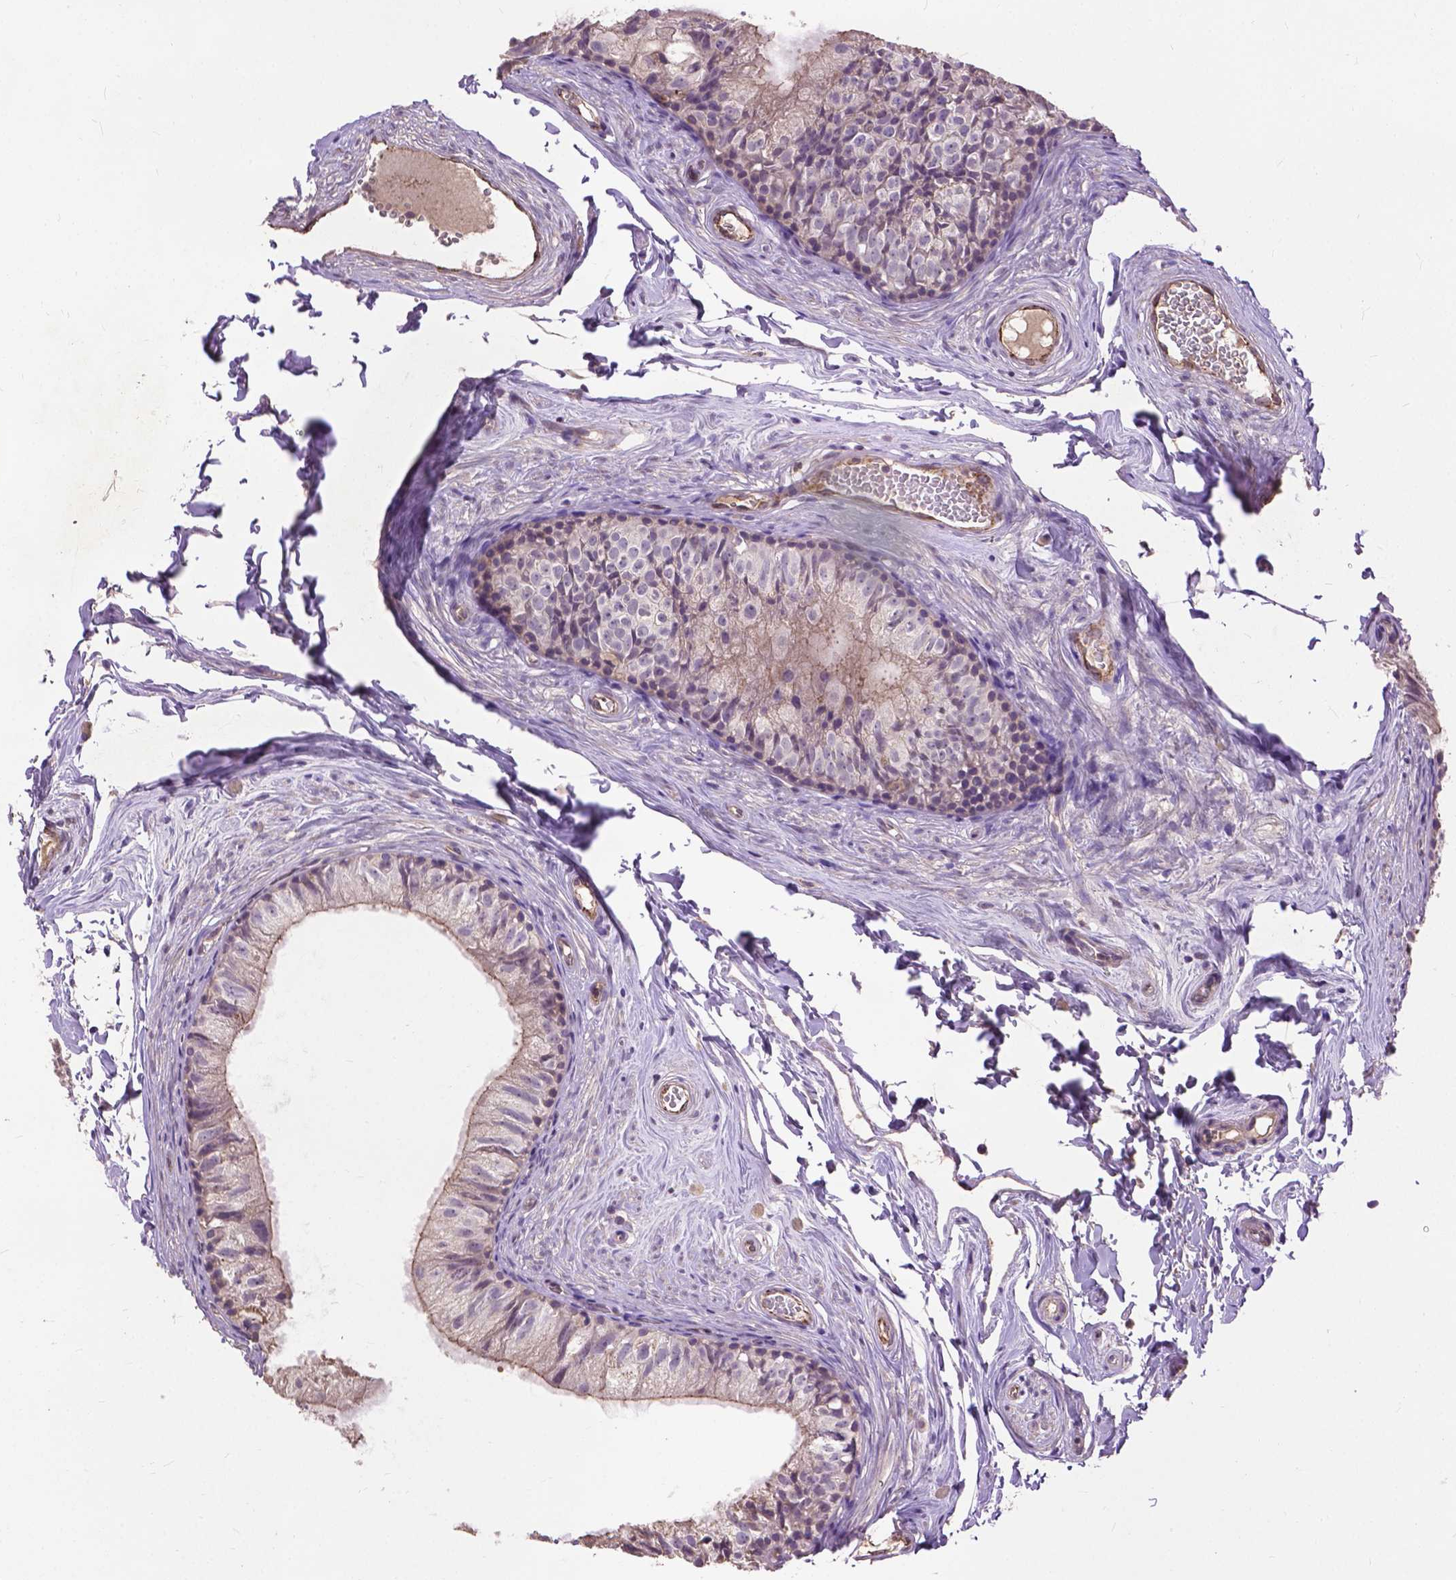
{"staining": {"intensity": "weak", "quantity": "<25%", "location": "cytoplasmic/membranous"}, "tissue": "epididymis", "cell_type": "Glandular cells", "image_type": "normal", "snomed": [{"axis": "morphology", "description": "Normal tissue, NOS"}, {"axis": "topography", "description": "Epididymis"}], "caption": "The histopathology image exhibits no staining of glandular cells in unremarkable epididymis. (DAB (3,3'-diaminobenzidine) IHC visualized using brightfield microscopy, high magnification).", "gene": "ZNF337", "patient": {"sex": "male", "age": 45}}